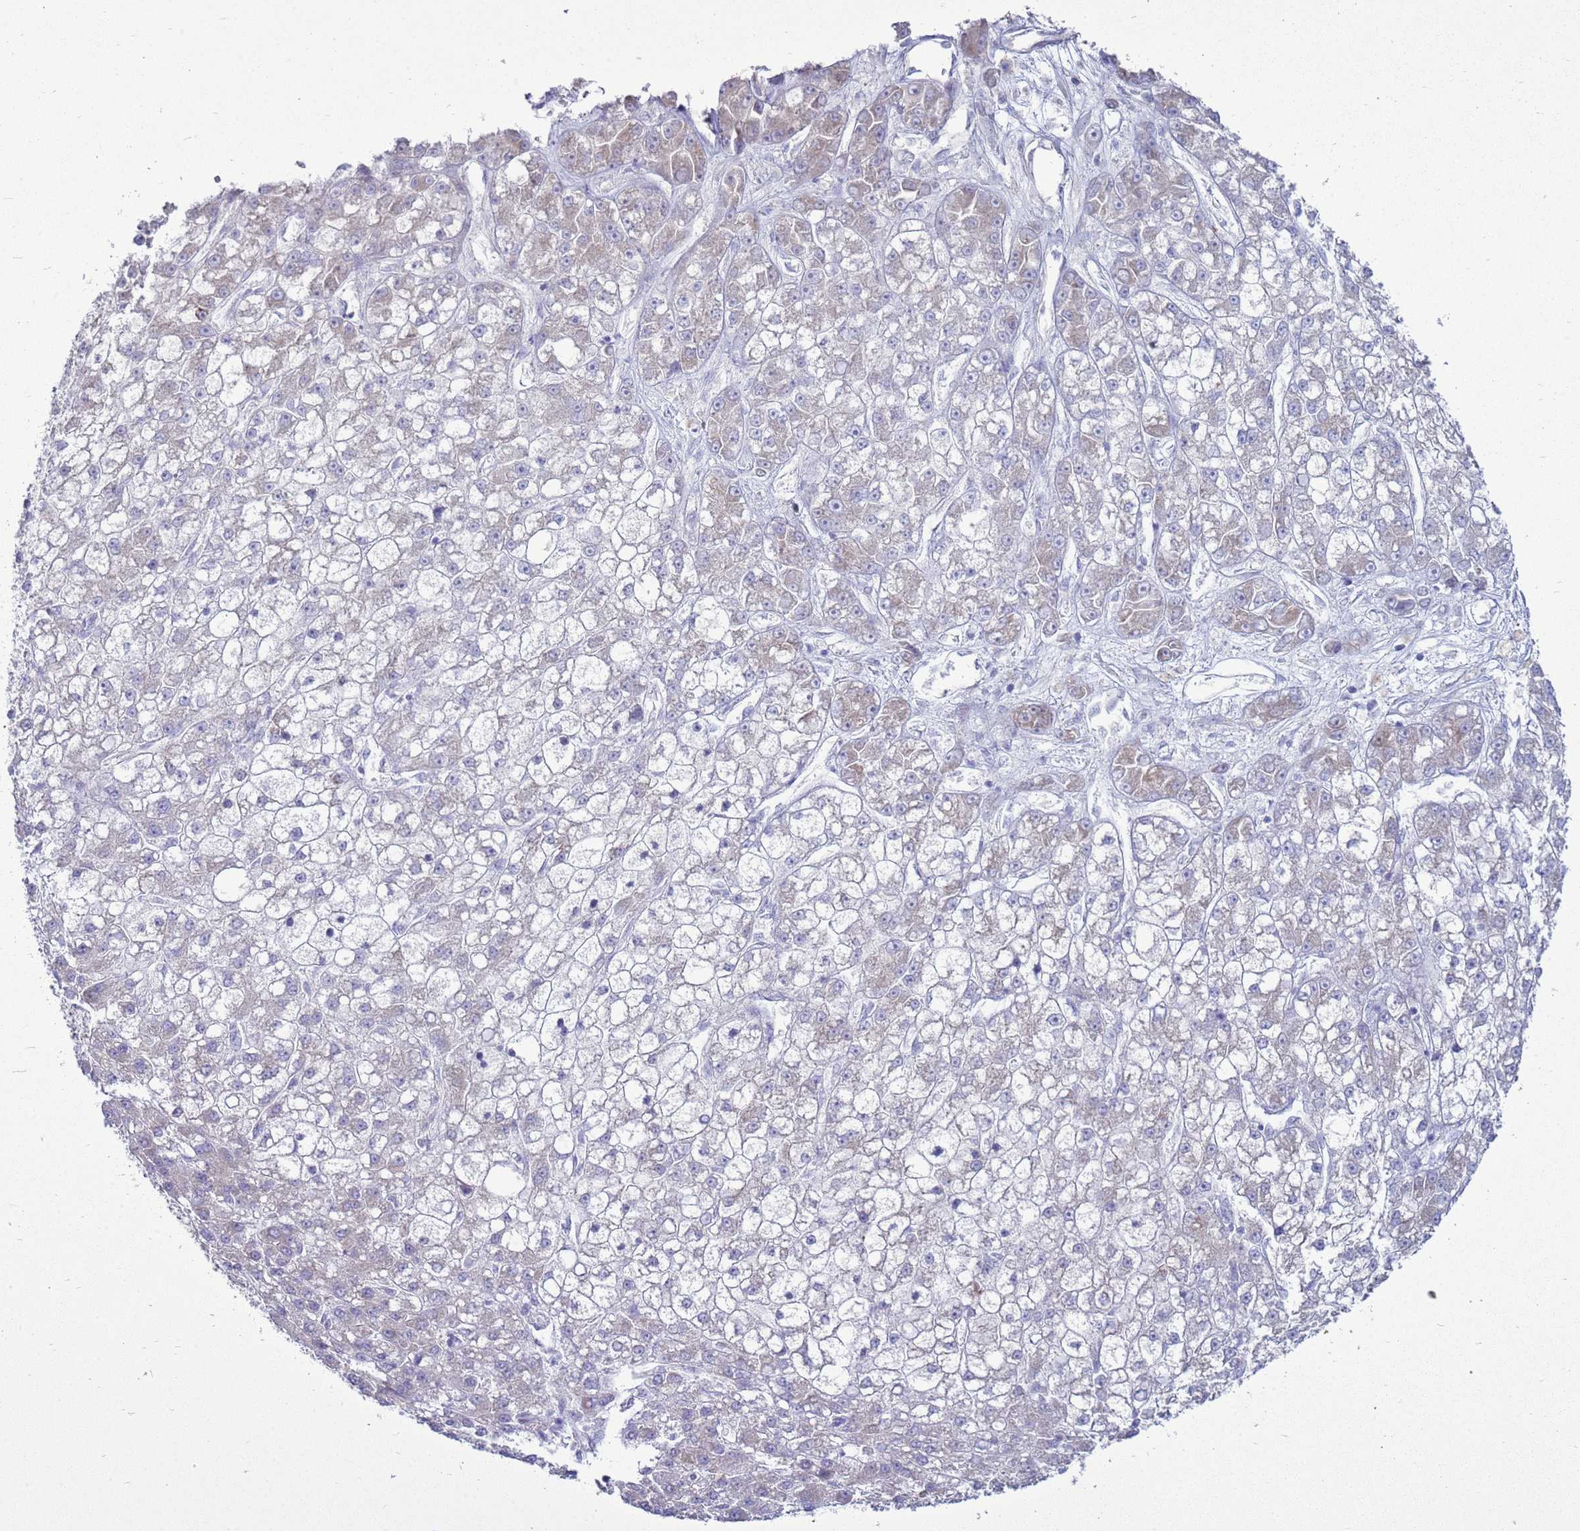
{"staining": {"intensity": "negative", "quantity": "none", "location": "none"}, "tissue": "liver cancer", "cell_type": "Tumor cells", "image_type": "cancer", "snomed": [{"axis": "morphology", "description": "Carcinoma, Hepatocellular, NOS"}, {"axis": "topography", "description": "Liver"}], "caption": "High power microscopy image of an IHC micrograph of liver hepatocellular carcinoma, revealing no significant expression in tumor cells.", "gene": "MON1B", "patient": {"sex": "male", "age": 67}}